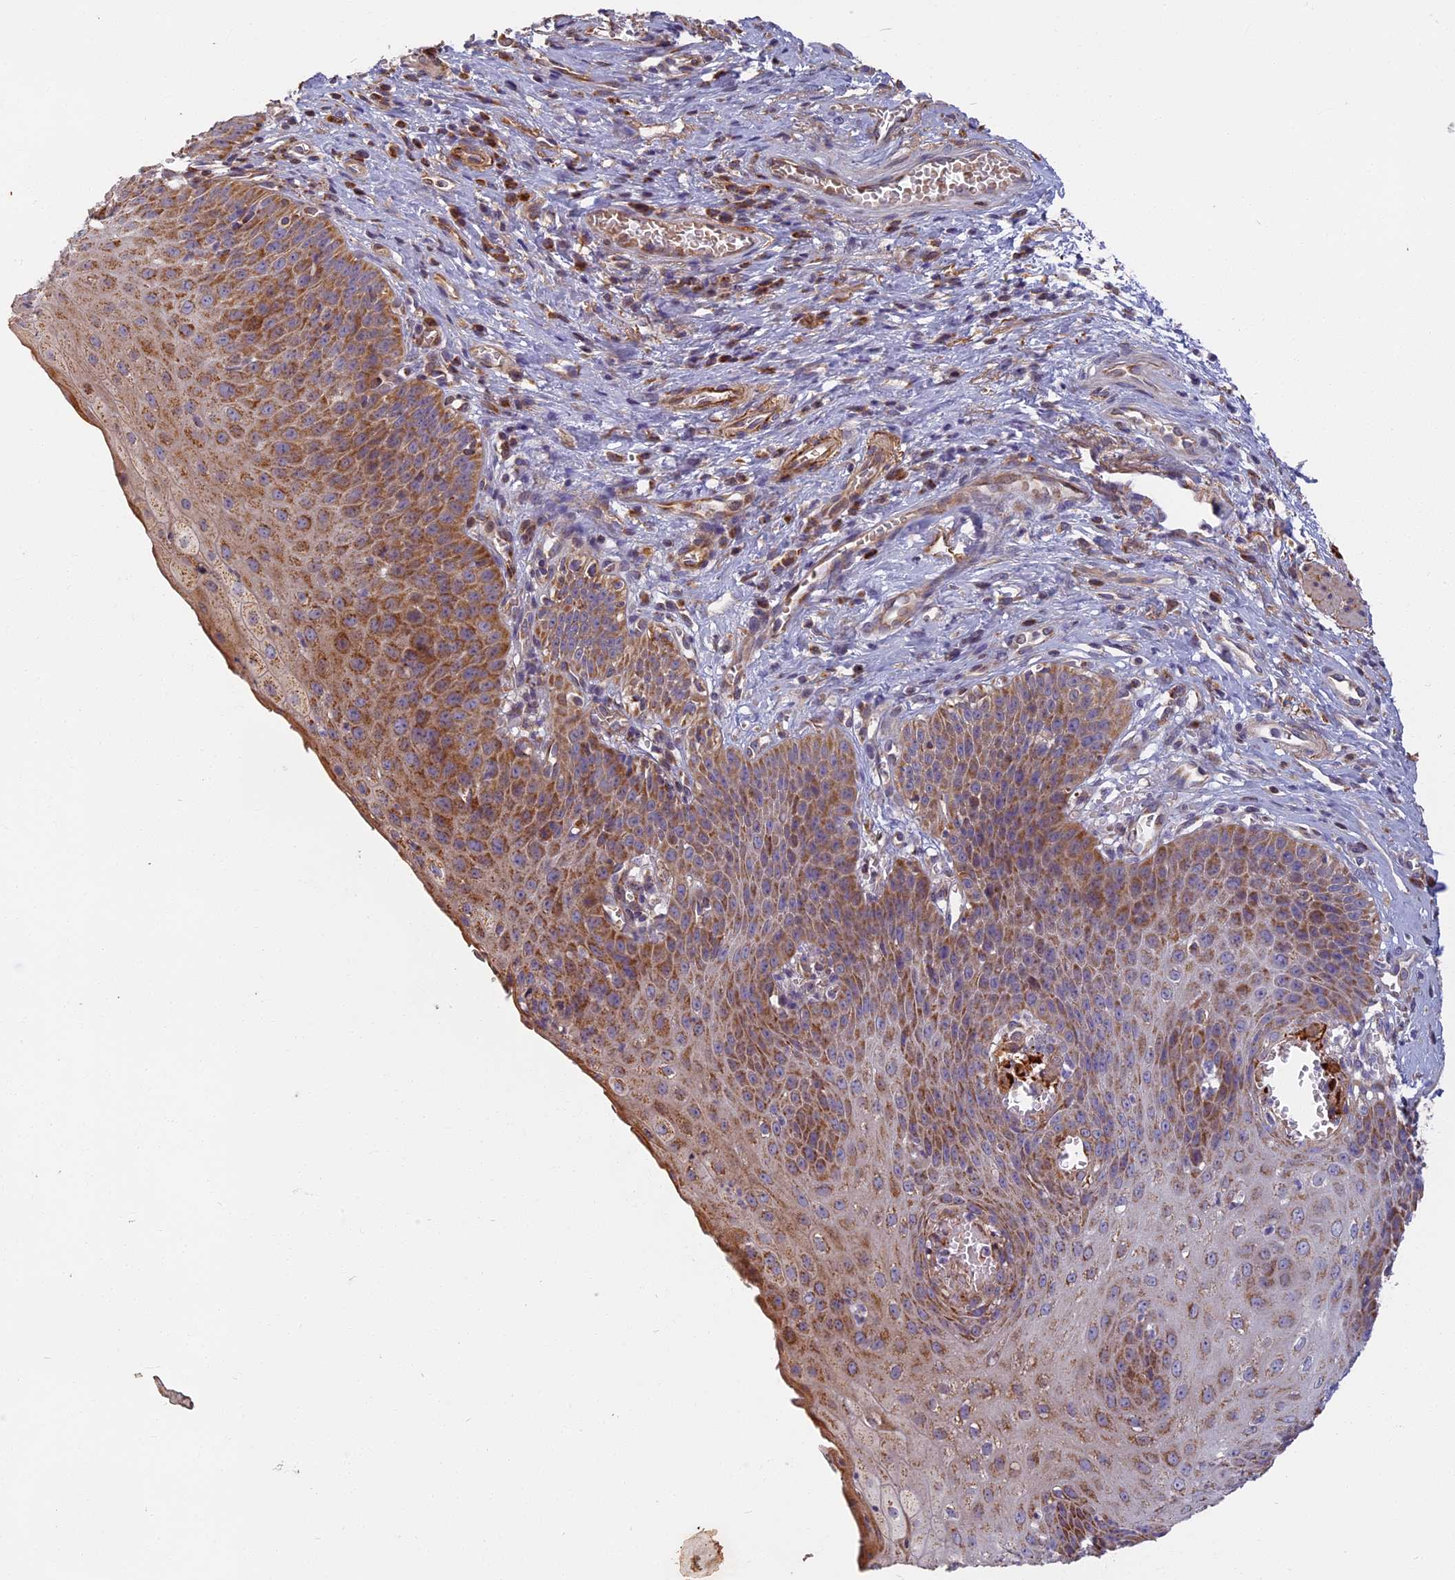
{"staining": {"intensity": "moderate", "quantity": ">75%", "location": "cytoplasmic/membranous"}, "tissue": "esophagus", "cell_type": "Squamous epithelial cells", "image_type": "normal", "snomed": [{"axis": "morphology", "description": "Normal tissue, NOS"}, {"axis": "topography", "description": "Esophagus"}], "caption": "Squamous epithelial cells display medium levels of moderate cytoplasmic/membranous positivity in about >75% of cells in benign human esophagus. Ihc stains the protein of interest in brown and the nuclei are stained blue.", "gene": "EDAR", "patient": {"sex": "male", "age": 71}}